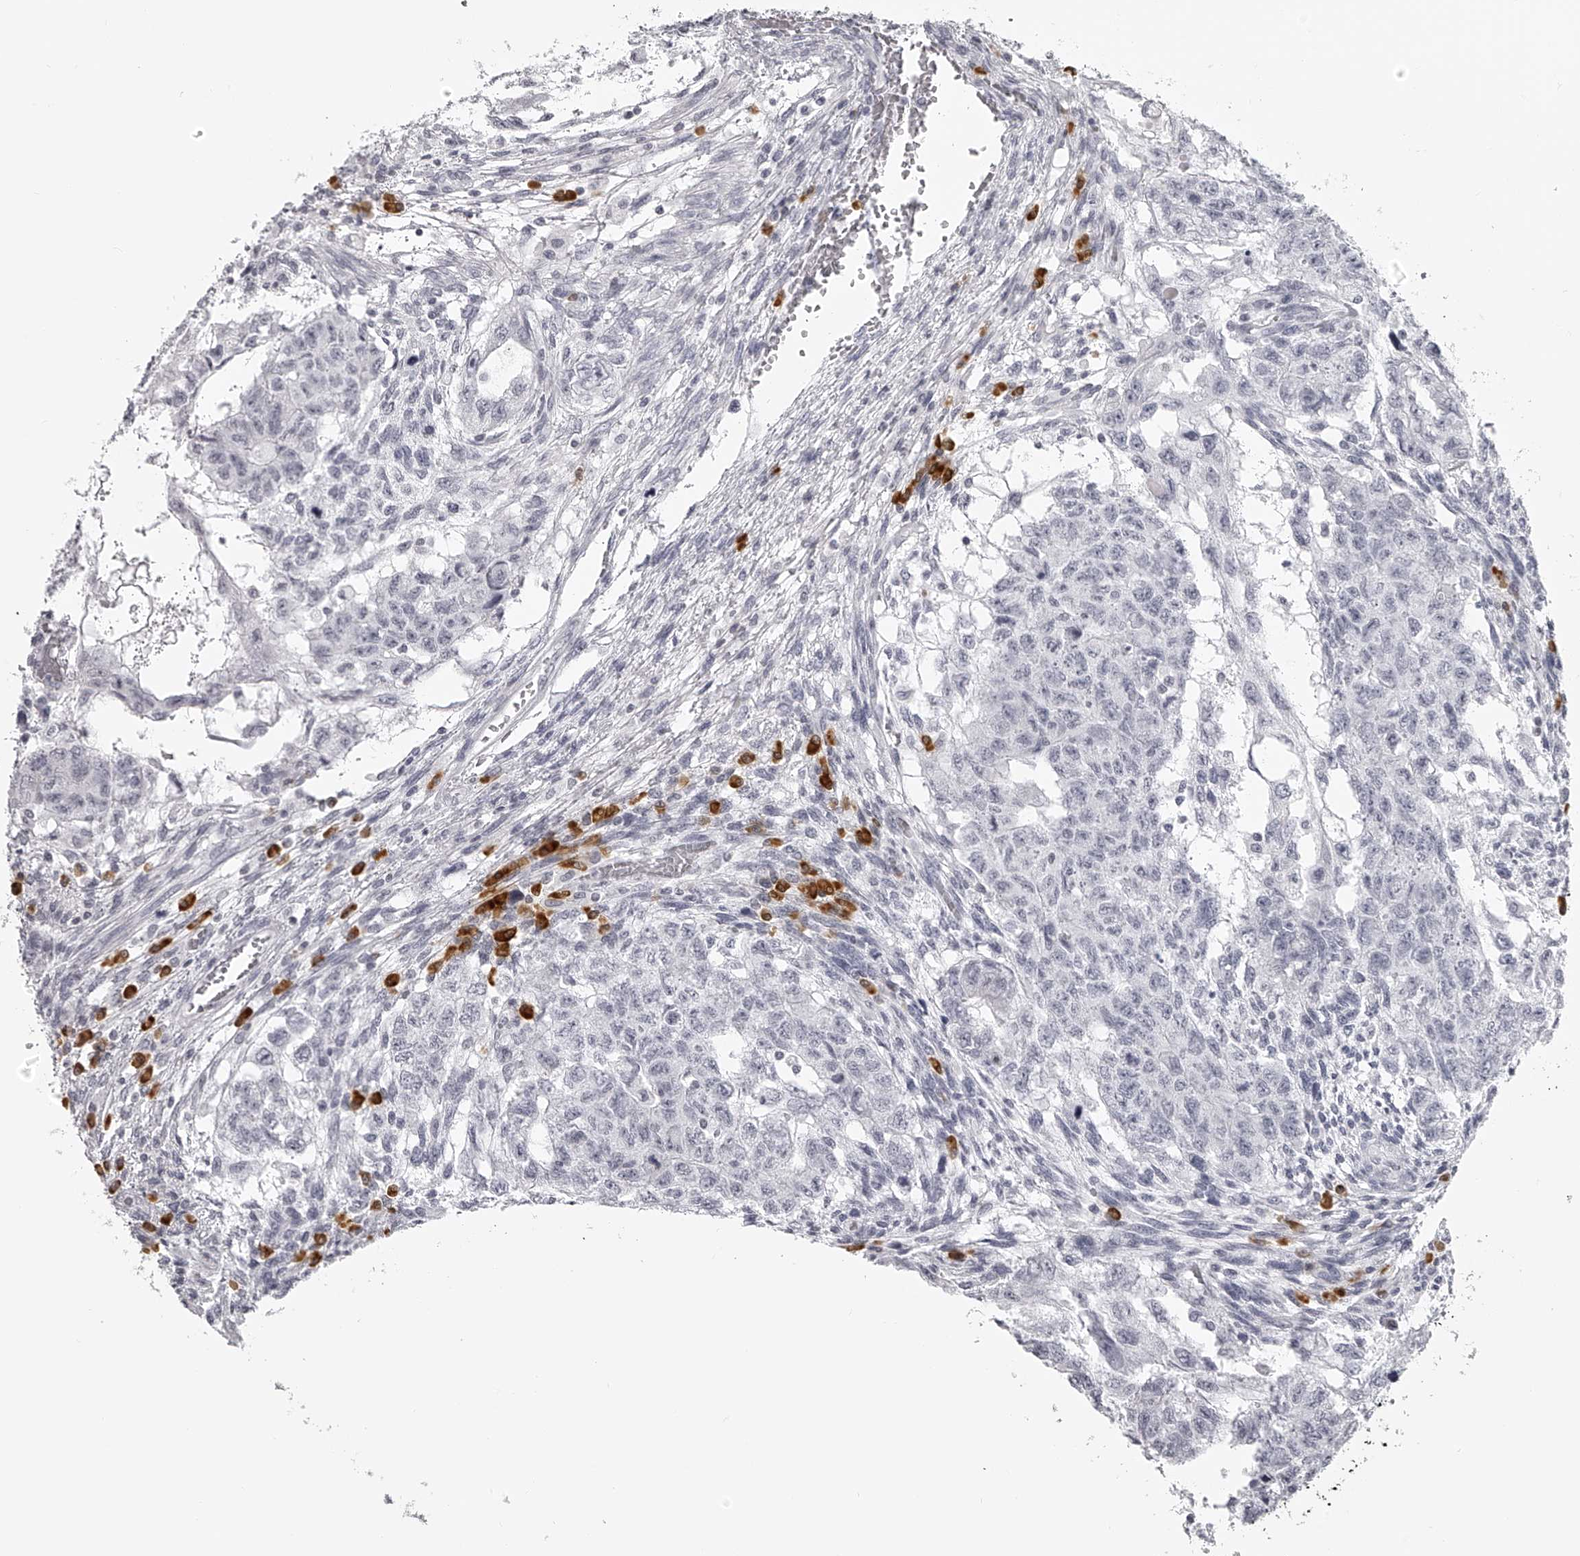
{"staining": {"intensity": "negative", "quantity": "none", "location": "none"}, "tissue": "testis cancer", "cell_type": "Tumor cells", "image_type": "cancer", "snomed": [{"axis": "morphology", "description": "Normal tissue, NOS"}, {"axis": "morphology", "description": "Carcinoma, Embryonal, NOS"}, {"axis": "topography", "description": "Testis"}], "caption": "There is no significant expression in tumor cells of testis cancer (embryonal carcinoma).", "gene": "SEC11C", "patient": {"sex": "male", "age": 36}}